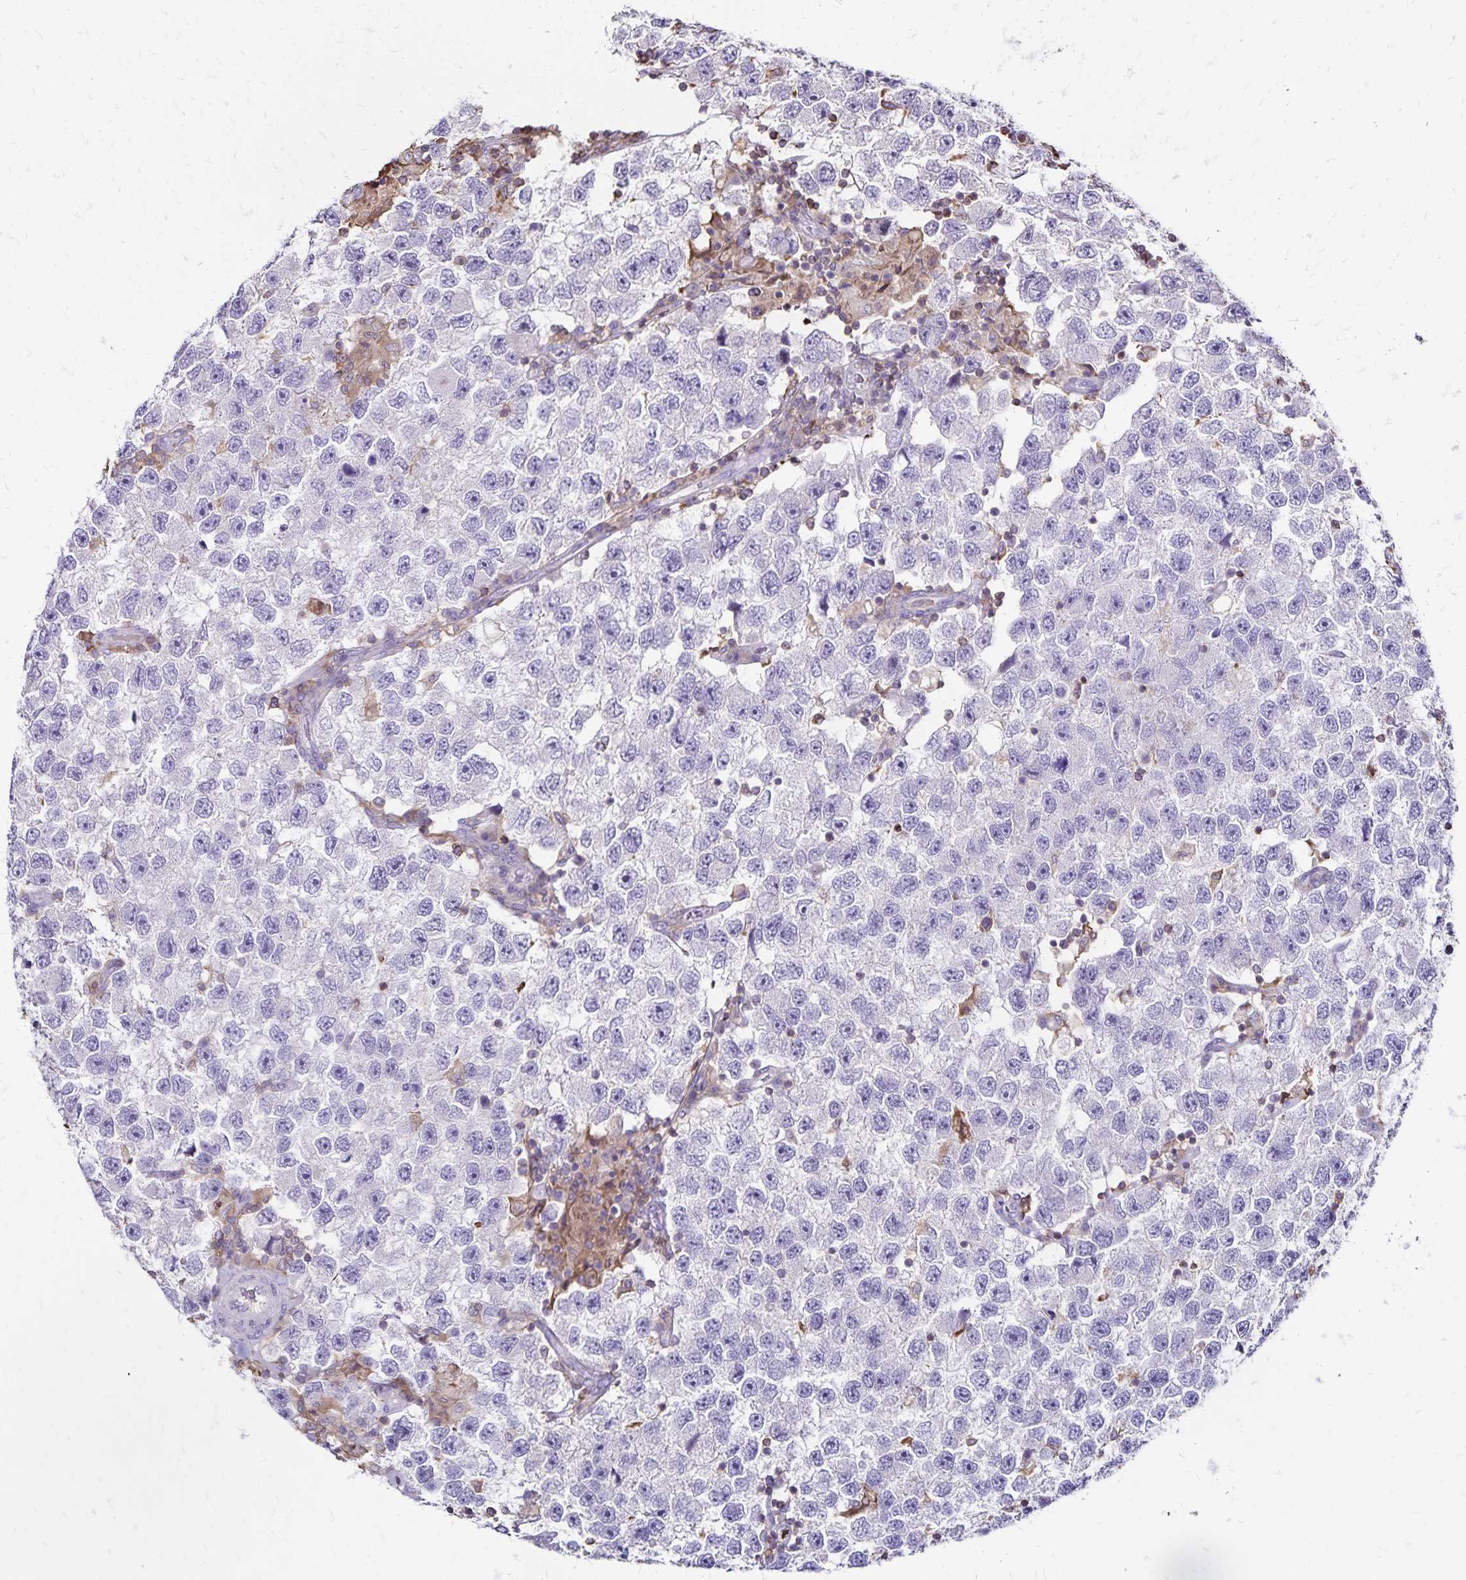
{"staining": {"intensity": "negative", "quantity": "none", "location": "none"}, "tissue": "testis cancer", "cell_type": "Tumor cells", "image_type": "cancer", "snomed": [{"axis": "morphology", "description": "Seminoma, NOS"}, {"axis": "topography", "description": "Testis"}], "caption": "A high-resolution photomicrograph shows immunohistochemistry (IHC) staining of testis cancer, which exhibits no significant staining in tumor cells. (Stains: DAB (3,3'-diaminobenzidine) immunohistochemistry with hematoxylin counter stain, Microscopy: brightfield microscopy at high magnification).", "gene": "NAGPA", "patient": {"sex": "male", "age": 26}}